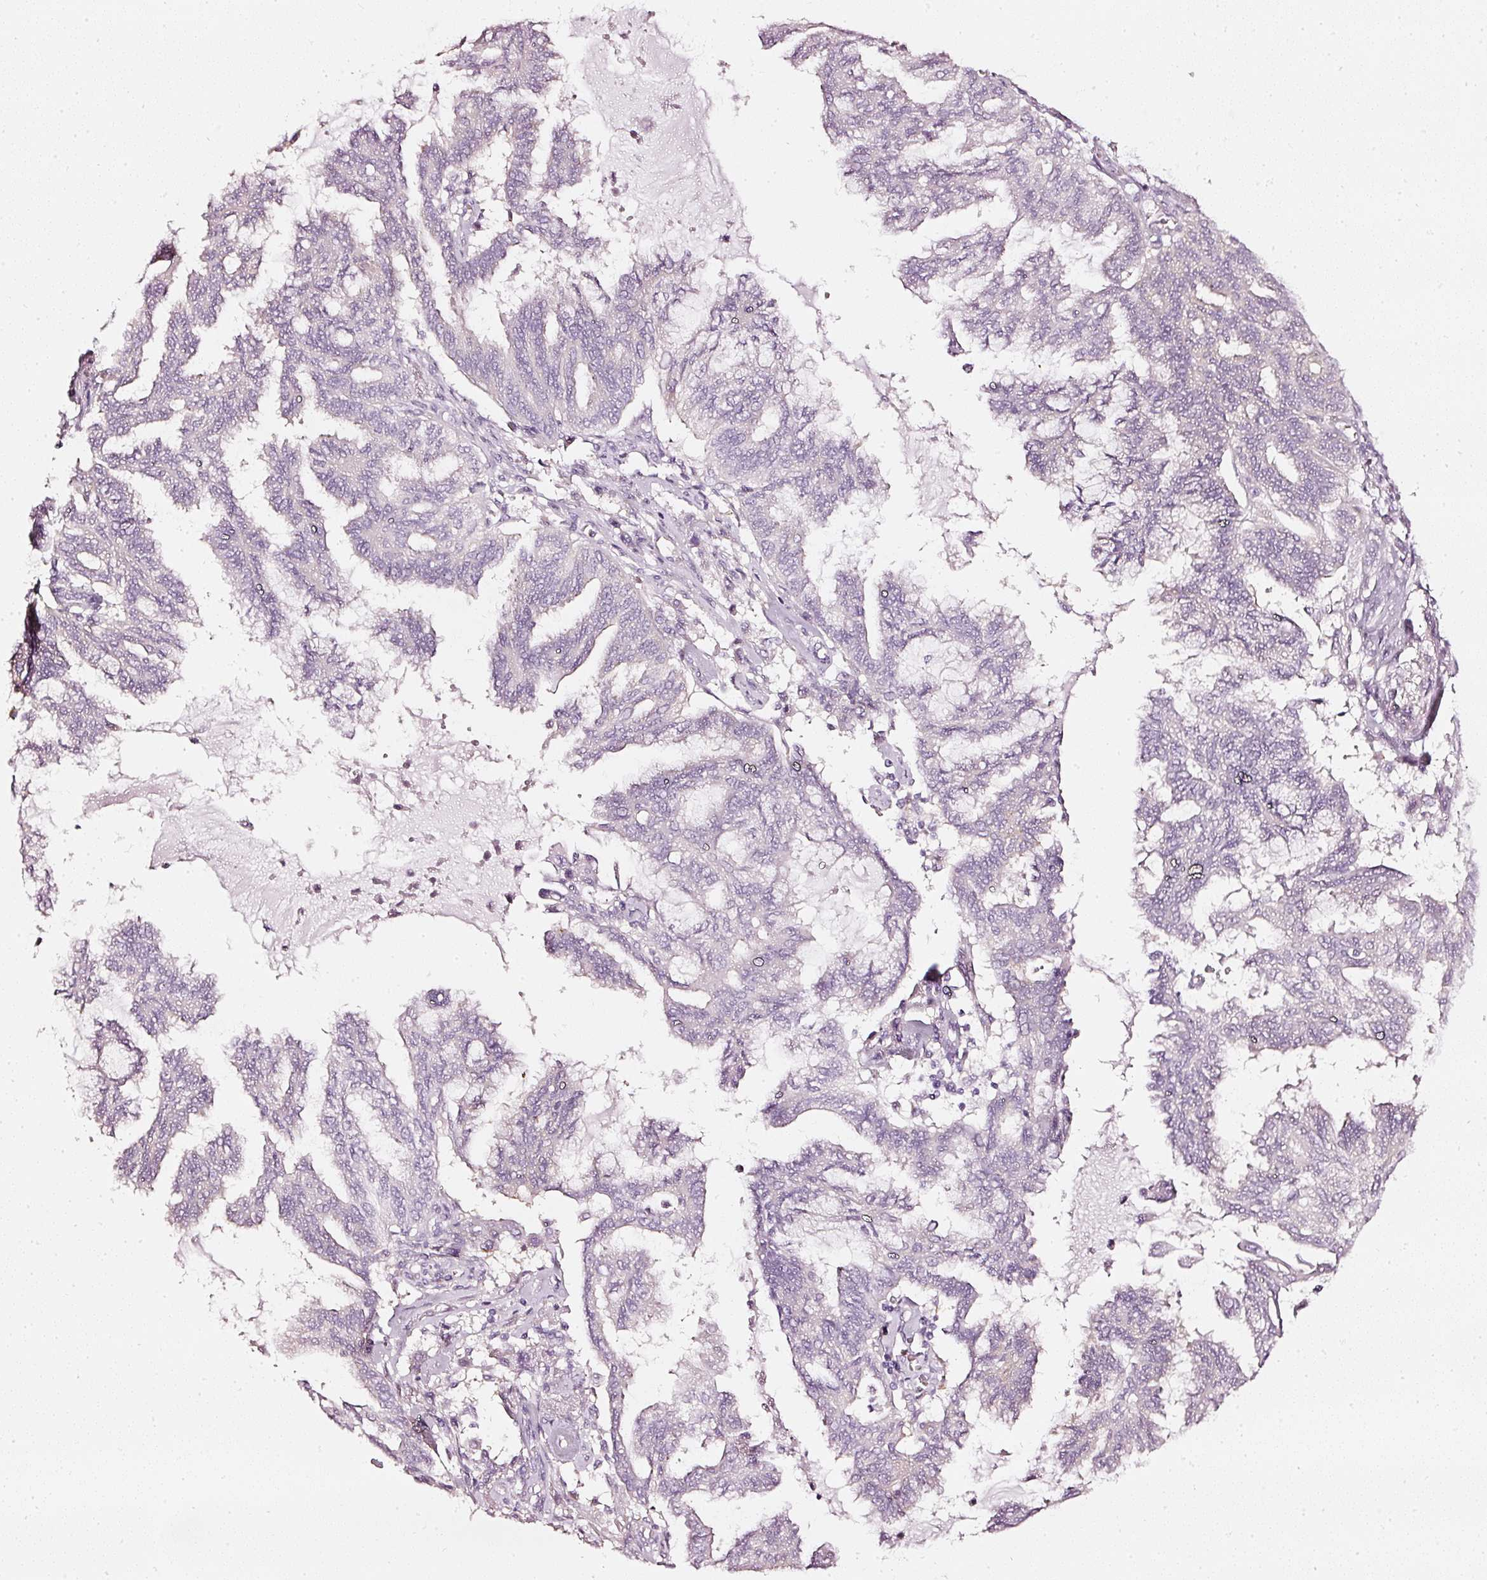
{"staining": {"intensity": "negative", "quantity": "none", "location": "none"}, "tissue": "endometrial cancer", "cell_type": "Tumor cells", "image_type": "cancer", "snomed": [{"axis": "morphology", "description": "Adenocarcinoma, NOS"}, {"axis": "topography", "description": "Endometrium"}], "caption": "Micrograph shows no significant protein staining in tumor cells of adenocarcinoma (endometrial).", "gene": "CNP", "patient": {"sex": "female", "age": 86}}